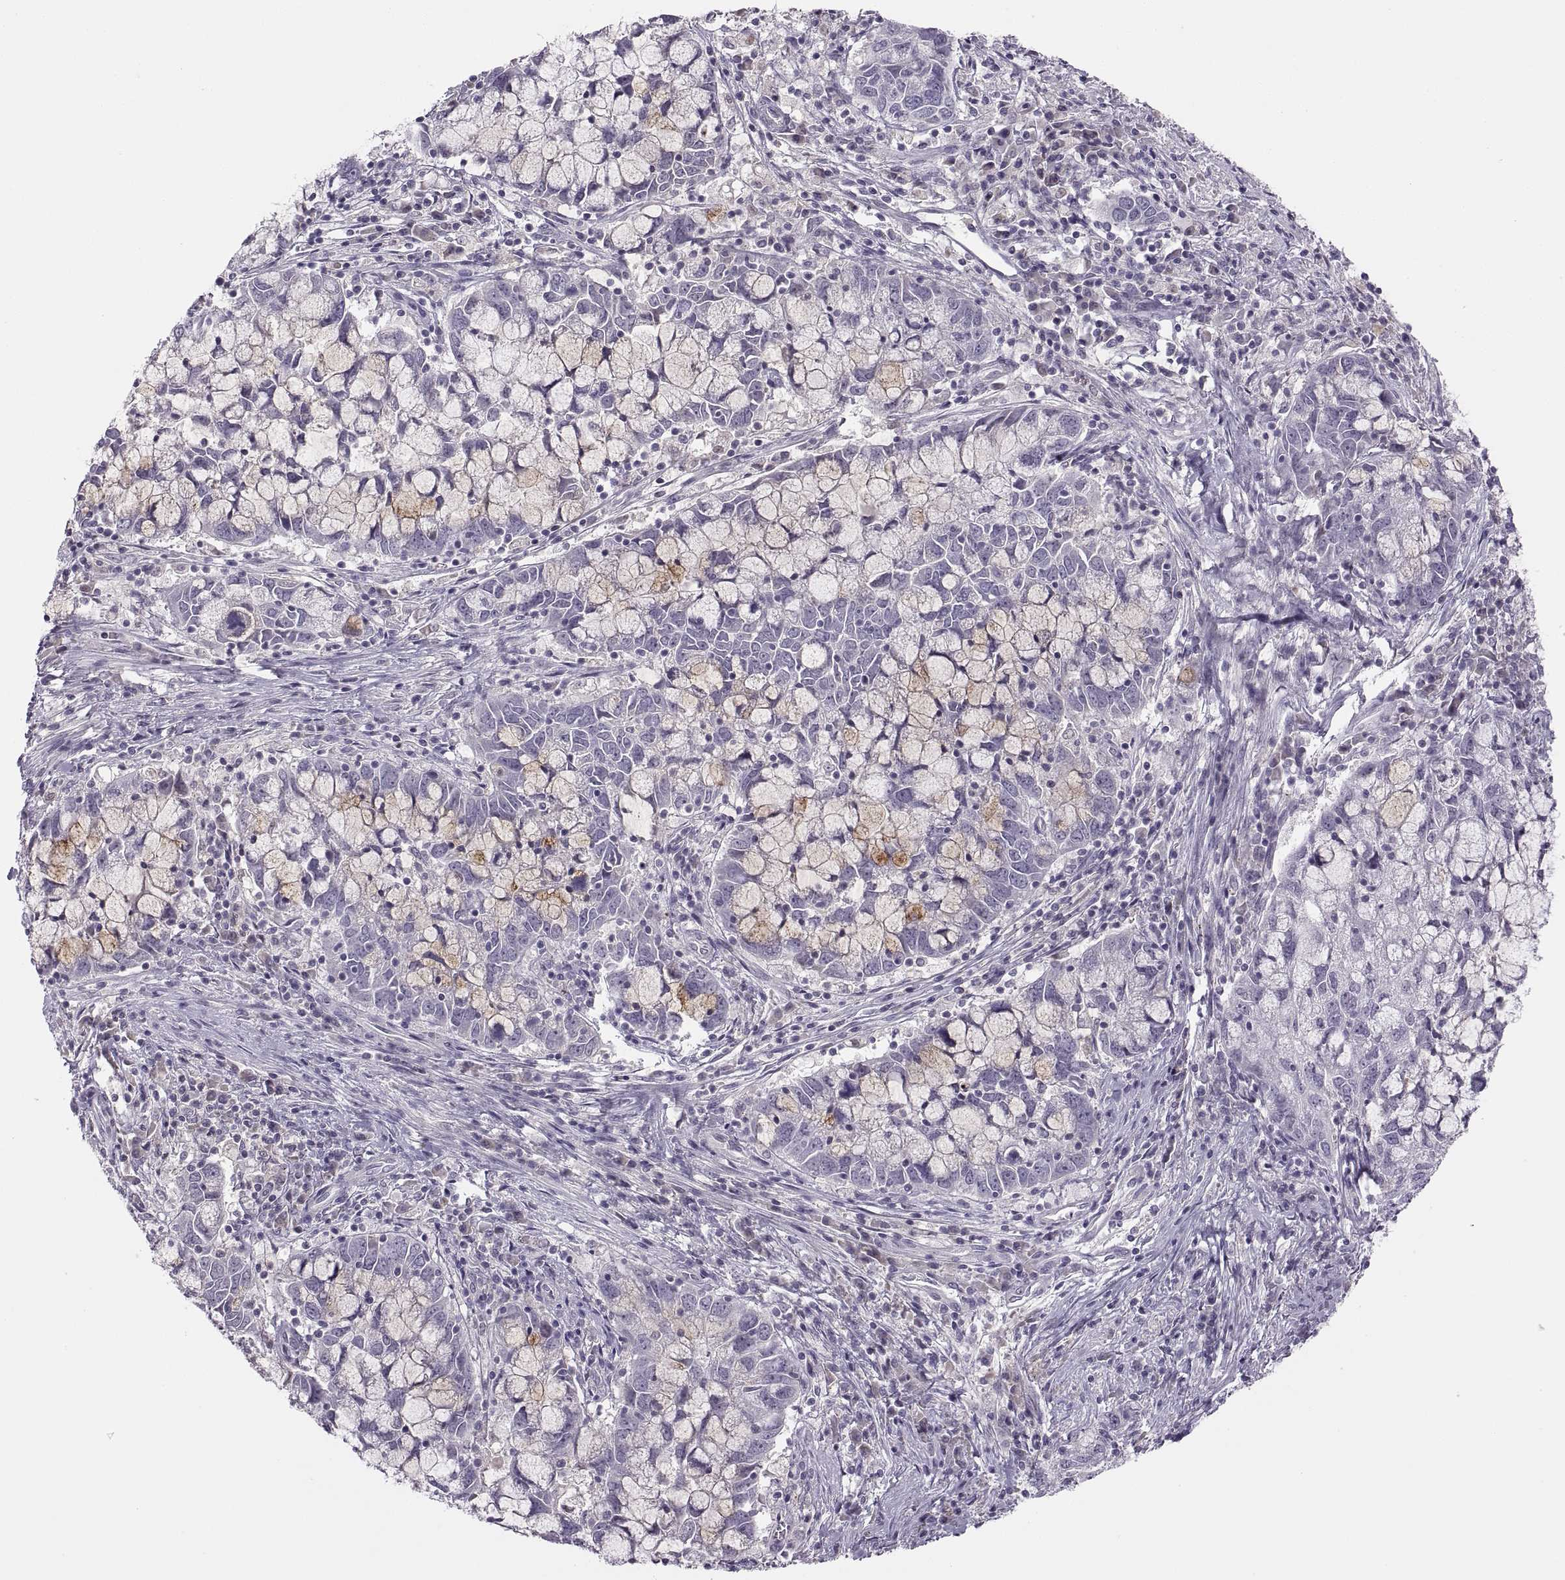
{"staining": {"intensity": "weak", "quantity": "<25%", "location": "cytoplasmic/membranous"}, "tissue": "cervical cancer", "cell_type": "Tumor cells", "image_type": "cancer", "snomed": [{"axis": "morphology", "description": "Adenocarcinoma, NOS"}, {"axis": "topography", "description": "Cervix"}], "caption": "Immunohistochemistry (IHC) of human cervical cancer displays no positivity in tumor cells.", "gene": "CHCT1", "patient": {"sex": "female", "age": 40}}